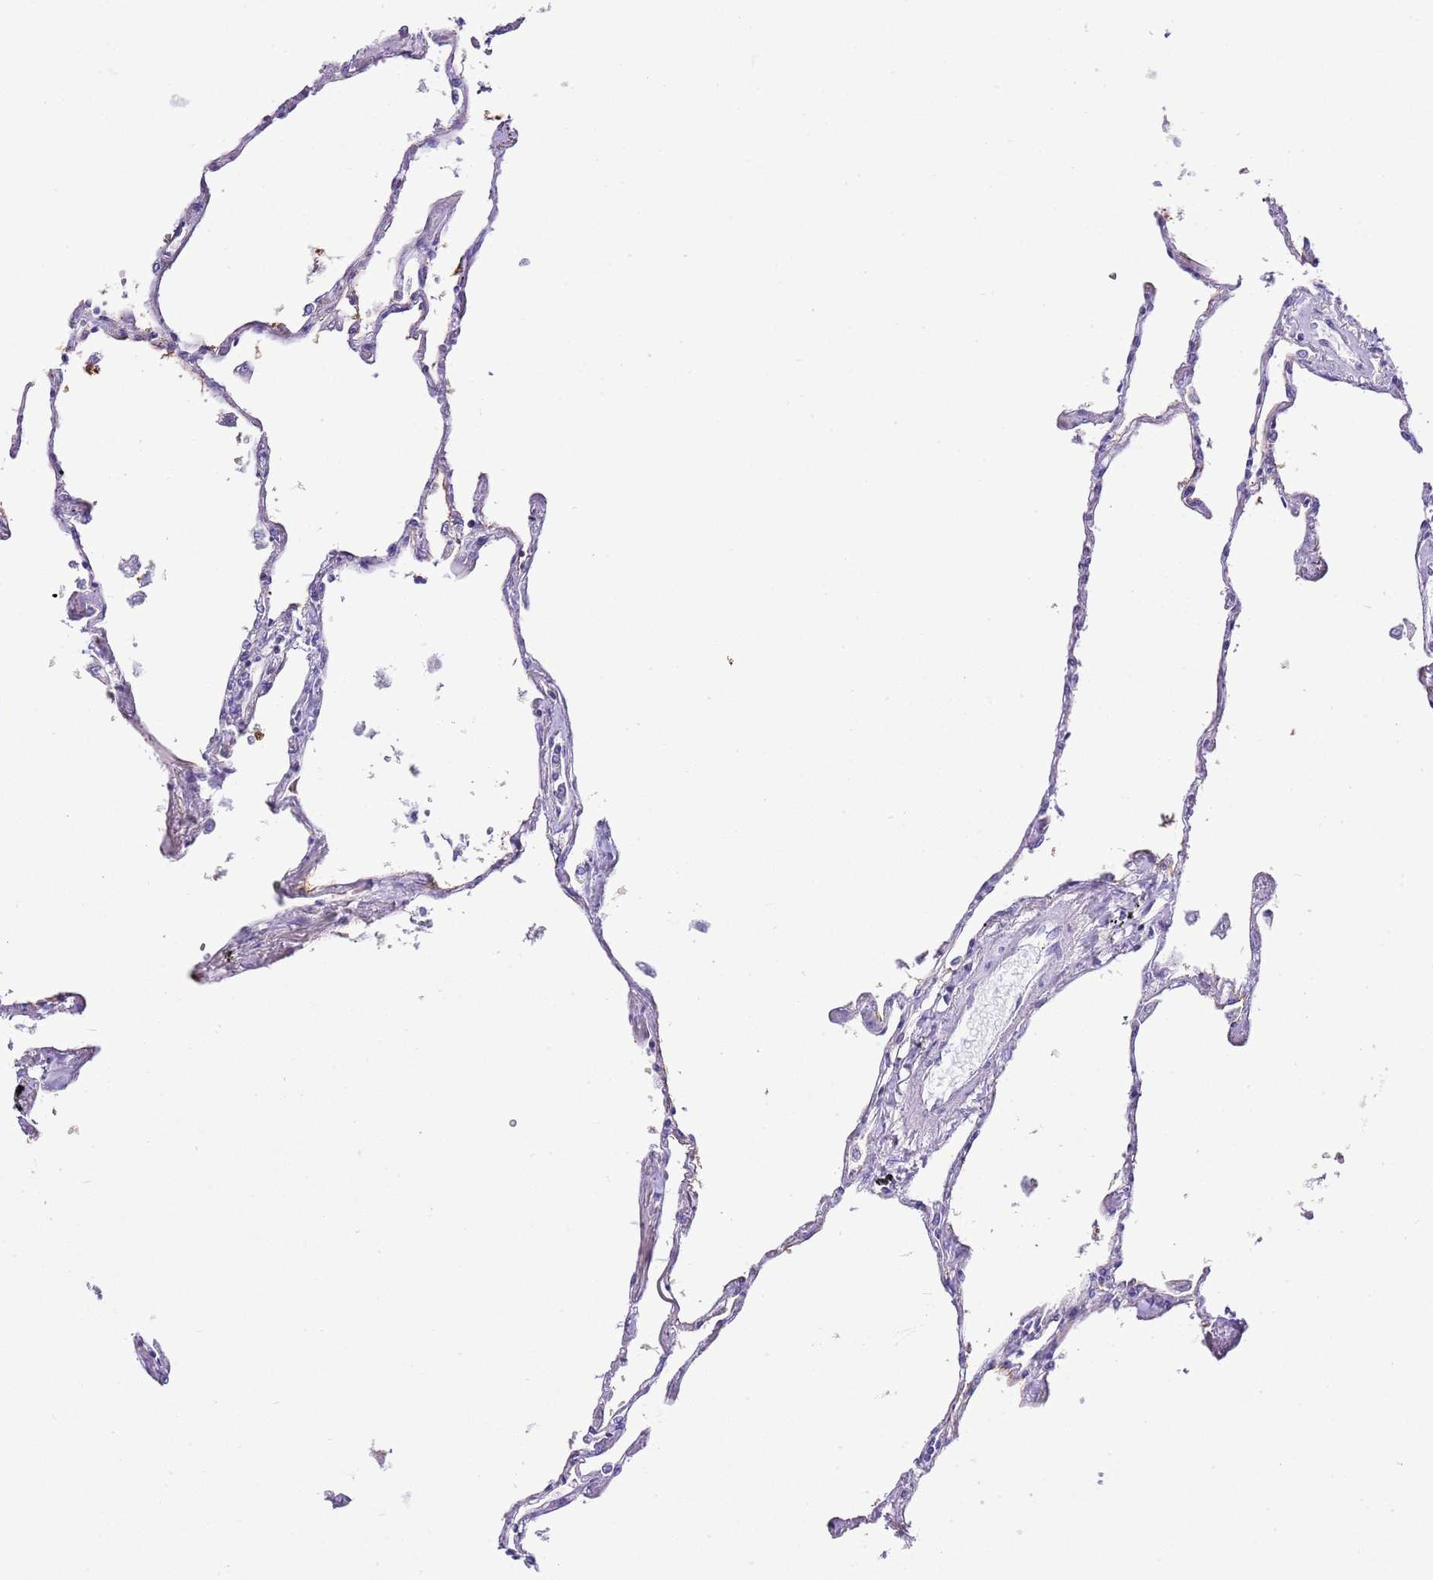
{"staining": {"intensity": "negative", "quantity": "none", "location": "none"}, "tissue": "lung", "cell_type": "Alveolar cells", "image_type": "normal", "snomed": [{"axis": "morphology", "description": "Normal tissue, NOS"}, {"axis": "topography", "description": "Lung"}], "caption": "This is a histopathology image of immunohistochemistry staining of unremarkable lung, which shows no positivity in alveolar cells.", "gene": "ALDH3A1", "patient": {"sex": "female", "age": 67}}